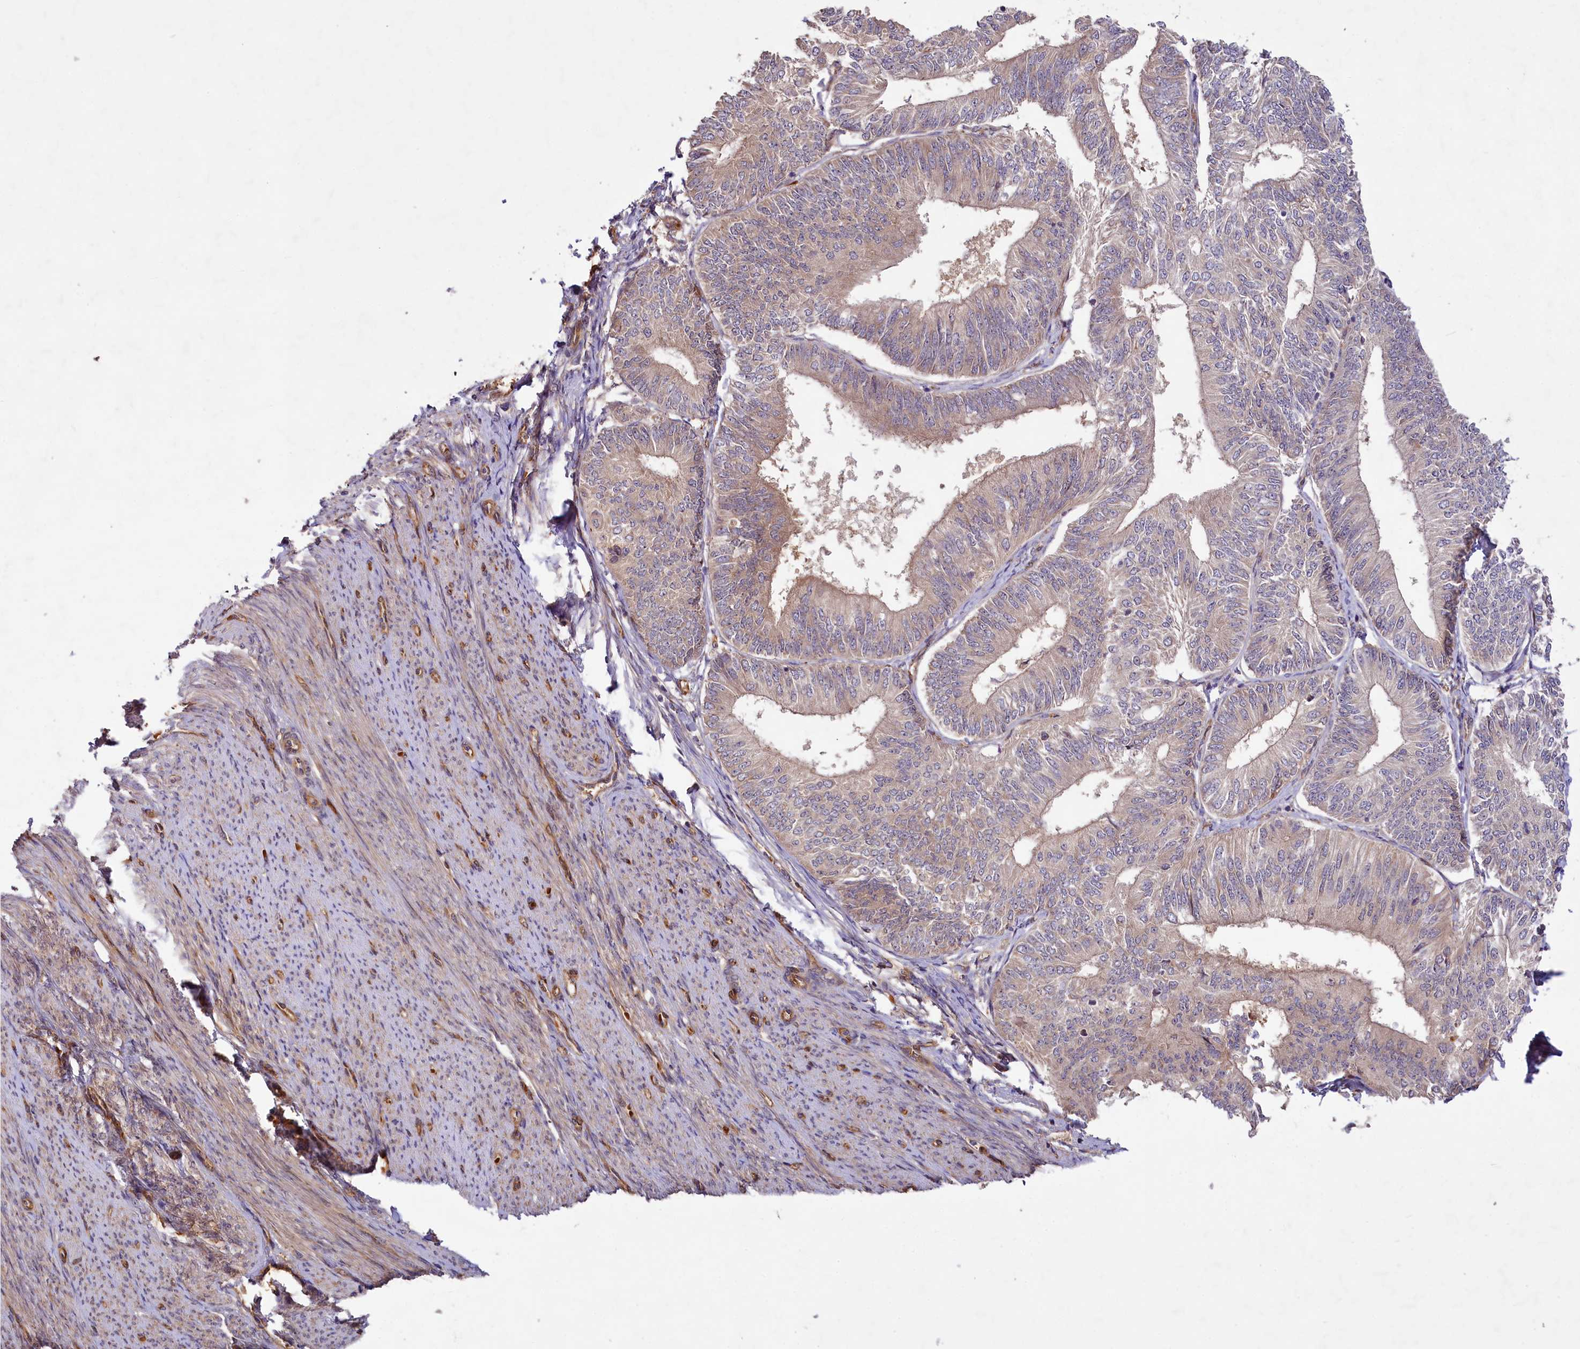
{"staining": {"intensity": "weak", "quantity": "25%-75%", "location": "cytoplasmic/membranous"}, "tissue": "endometrial cancer", "cell_type": "Tumor cells", "image_type": "cancer", "snomed": [{"axis": "morphology", "description": "Adenocarcinoma, NOS"}, {"axis": "topography", "description": "Endometrium"}], "caption": "Adenocarcinoma (endometrial) stained with a protein marker displays weak staining in tumor cells.", "gene": "PKN2", "patient": {"sex": "female", "age": 58}}